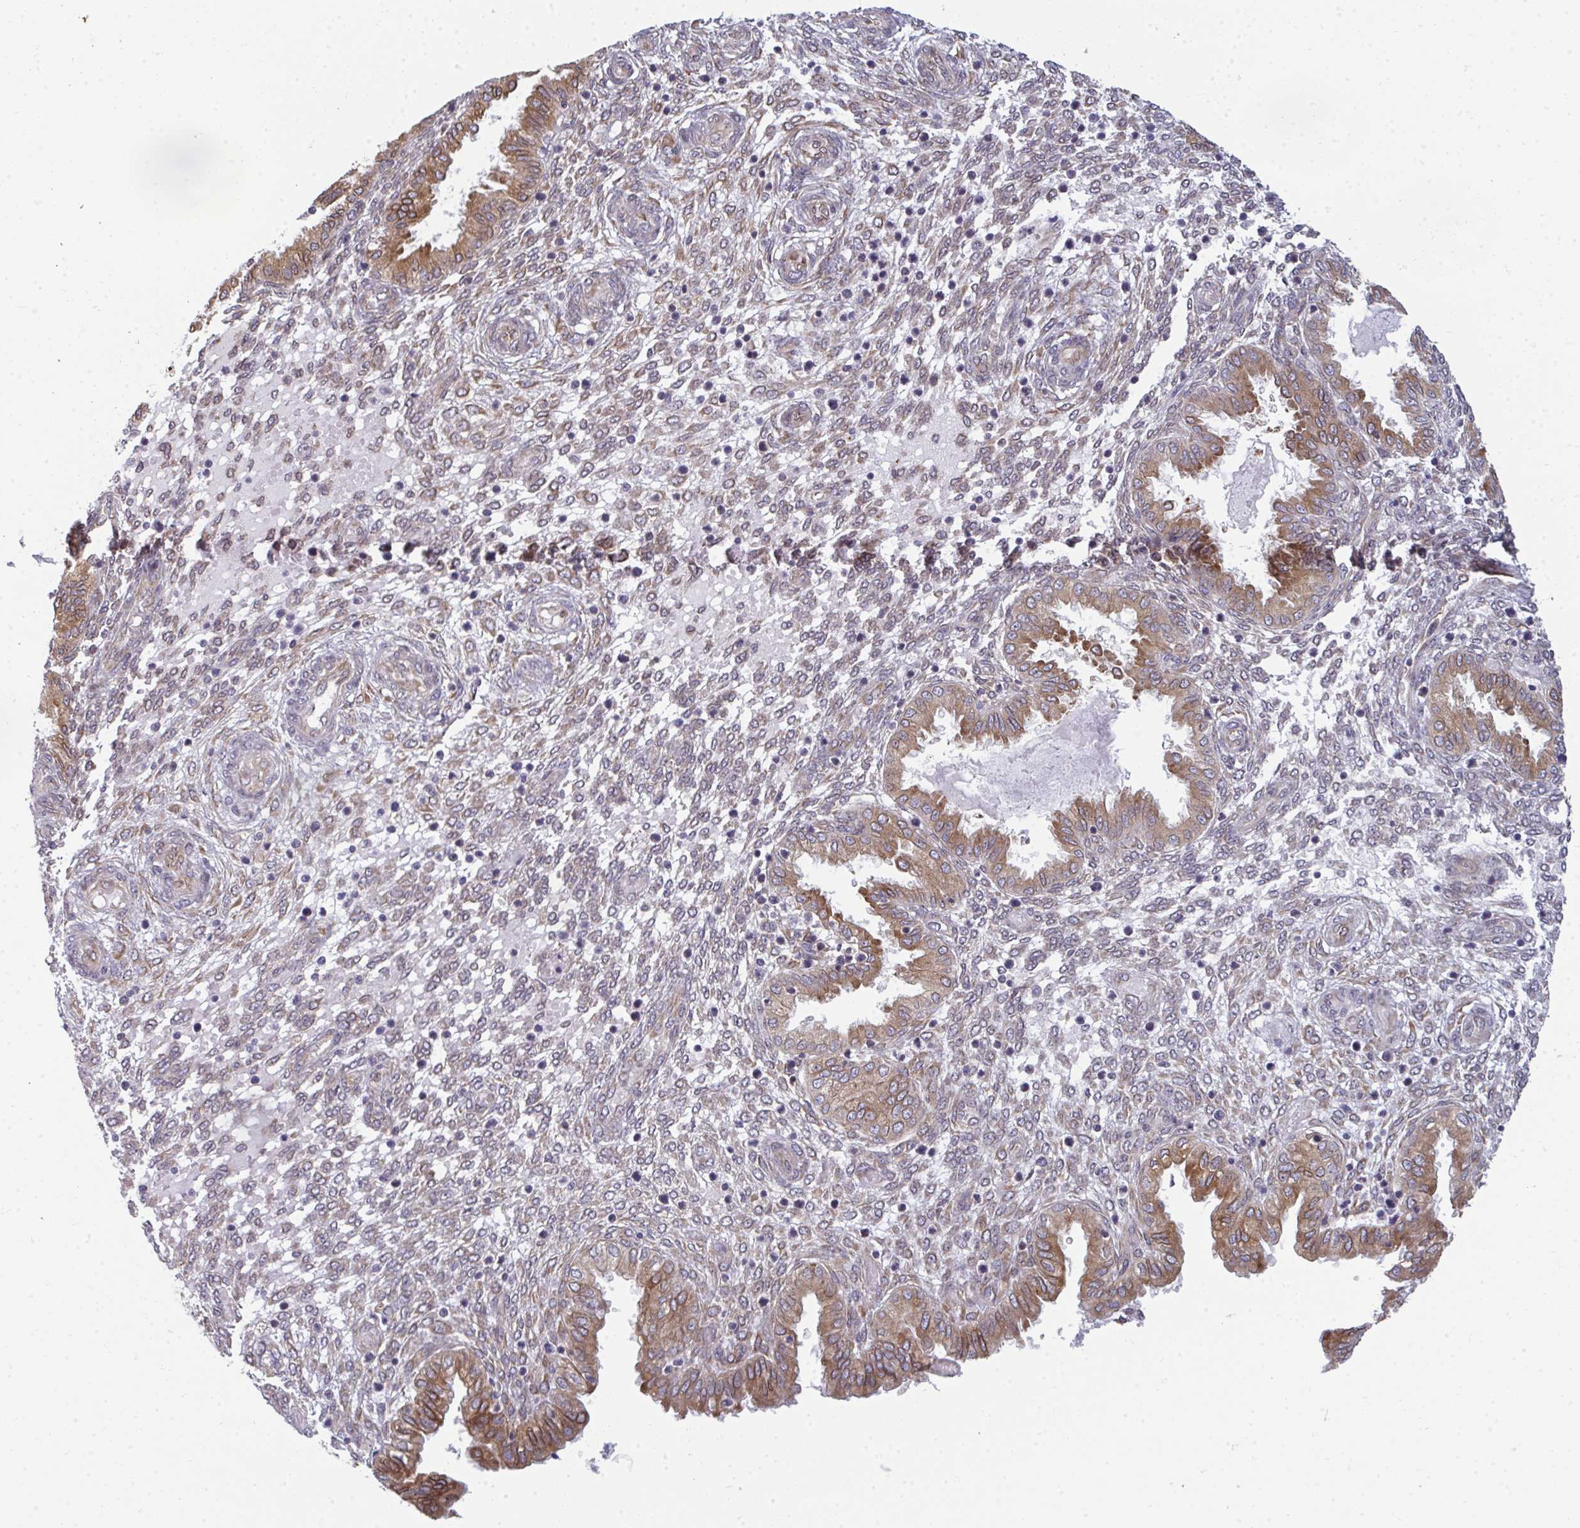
{"staining": {"intensity": "weak", "quantity": "25%-75%", "location": "cytoplasmic/membranous"}, "tissue": "endometrium", "cell_type": "Cells in endometrial stroma", "image_type": "normal", "snomed": [{"axis": "morphology", "description": "Normal tissue, NOS"}, {"axis": "topography", "description": "Endometrium"}], "caption": "Protein analysis of normal endometrium demonstrates weak cytoplasmic/membranous expression in about 25%-75% of cells in endometrial stroma. (Brightfield microscopy of DAB IHC at high magnification).", "gene": "LYSMD4", "patient": {"sex": "female", "age": 33}}